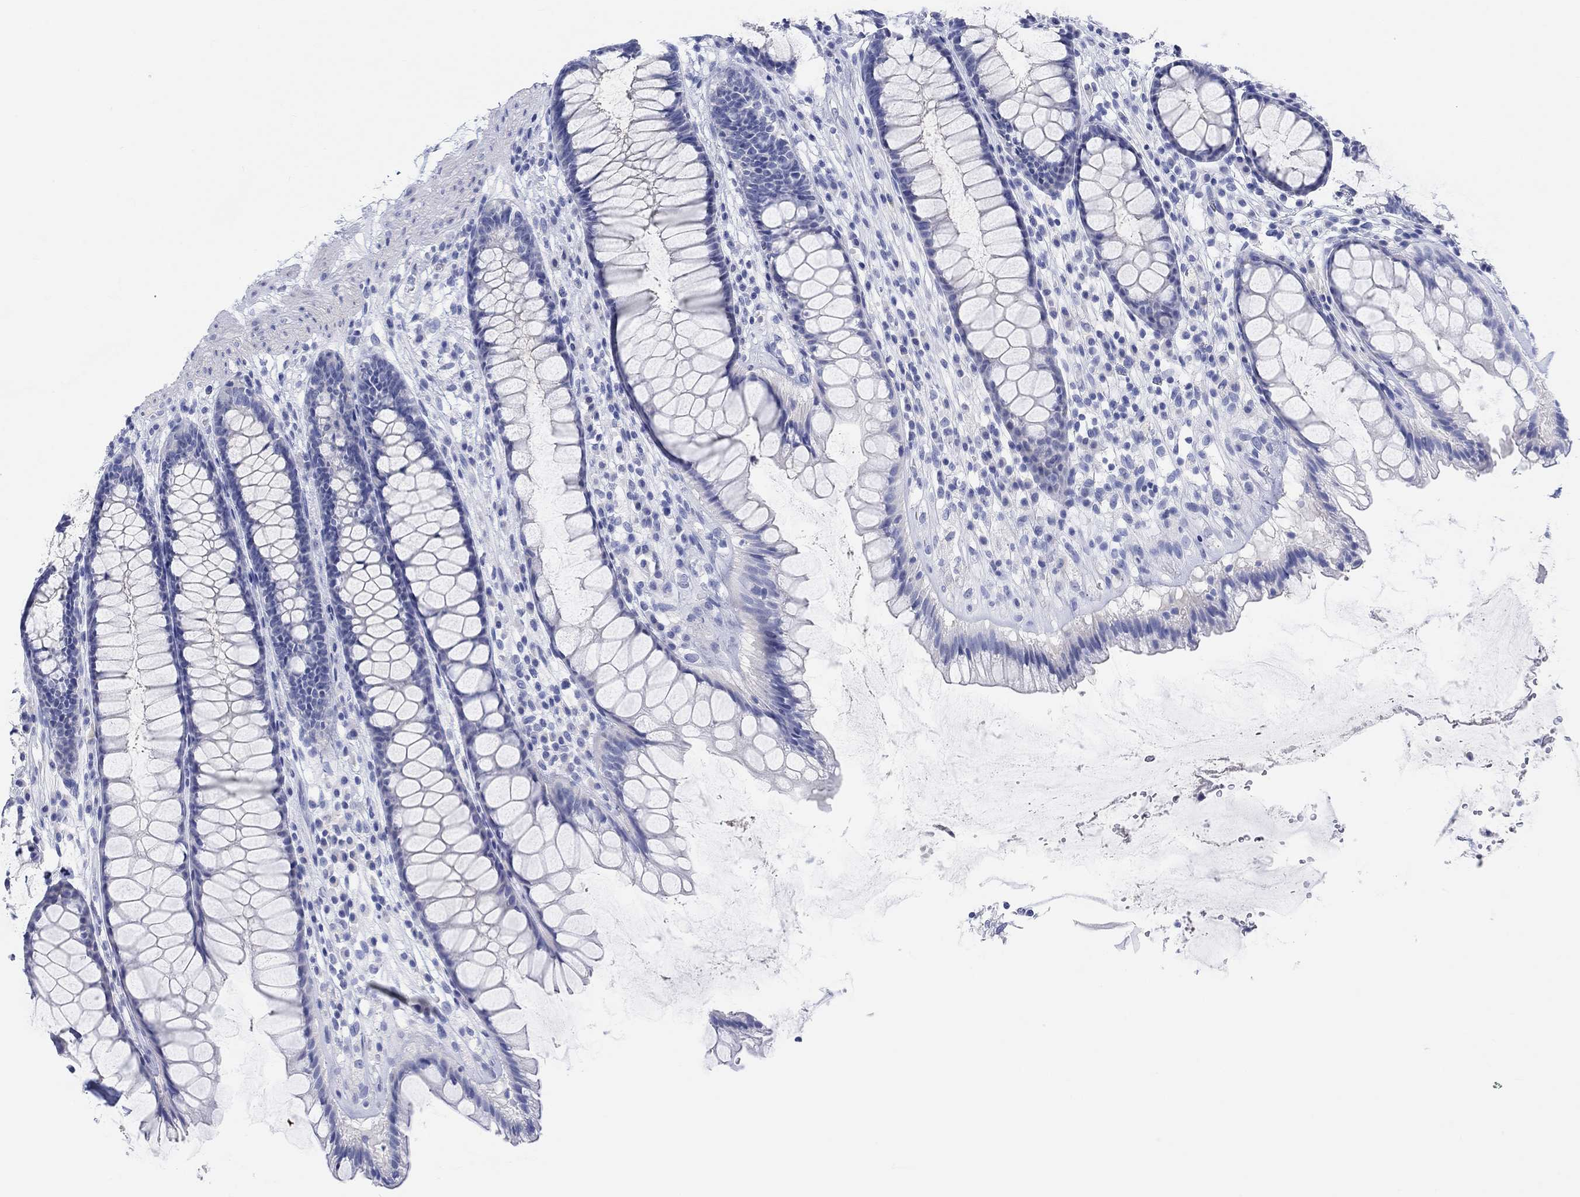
{"staining": {"intensity": "negative", "quantity": "none", "location": "none"}, "tissue": "rectum", "cell_type": "Glandular cells", "image_type": "normal", "snomed": [{"axis": "morphology", "description": "Normal tissue, NOS"}, {"axis": "topography", "description": "Rectum"}], "caption": "High power microscopy image of an IHC image of unremarkable rectum, revealing no significant staining in glandular cells. (IHC, brightfield microscopy, high magnification).", "gene": "XIRP2", "patient": {"sex": "male", "age": 72}}